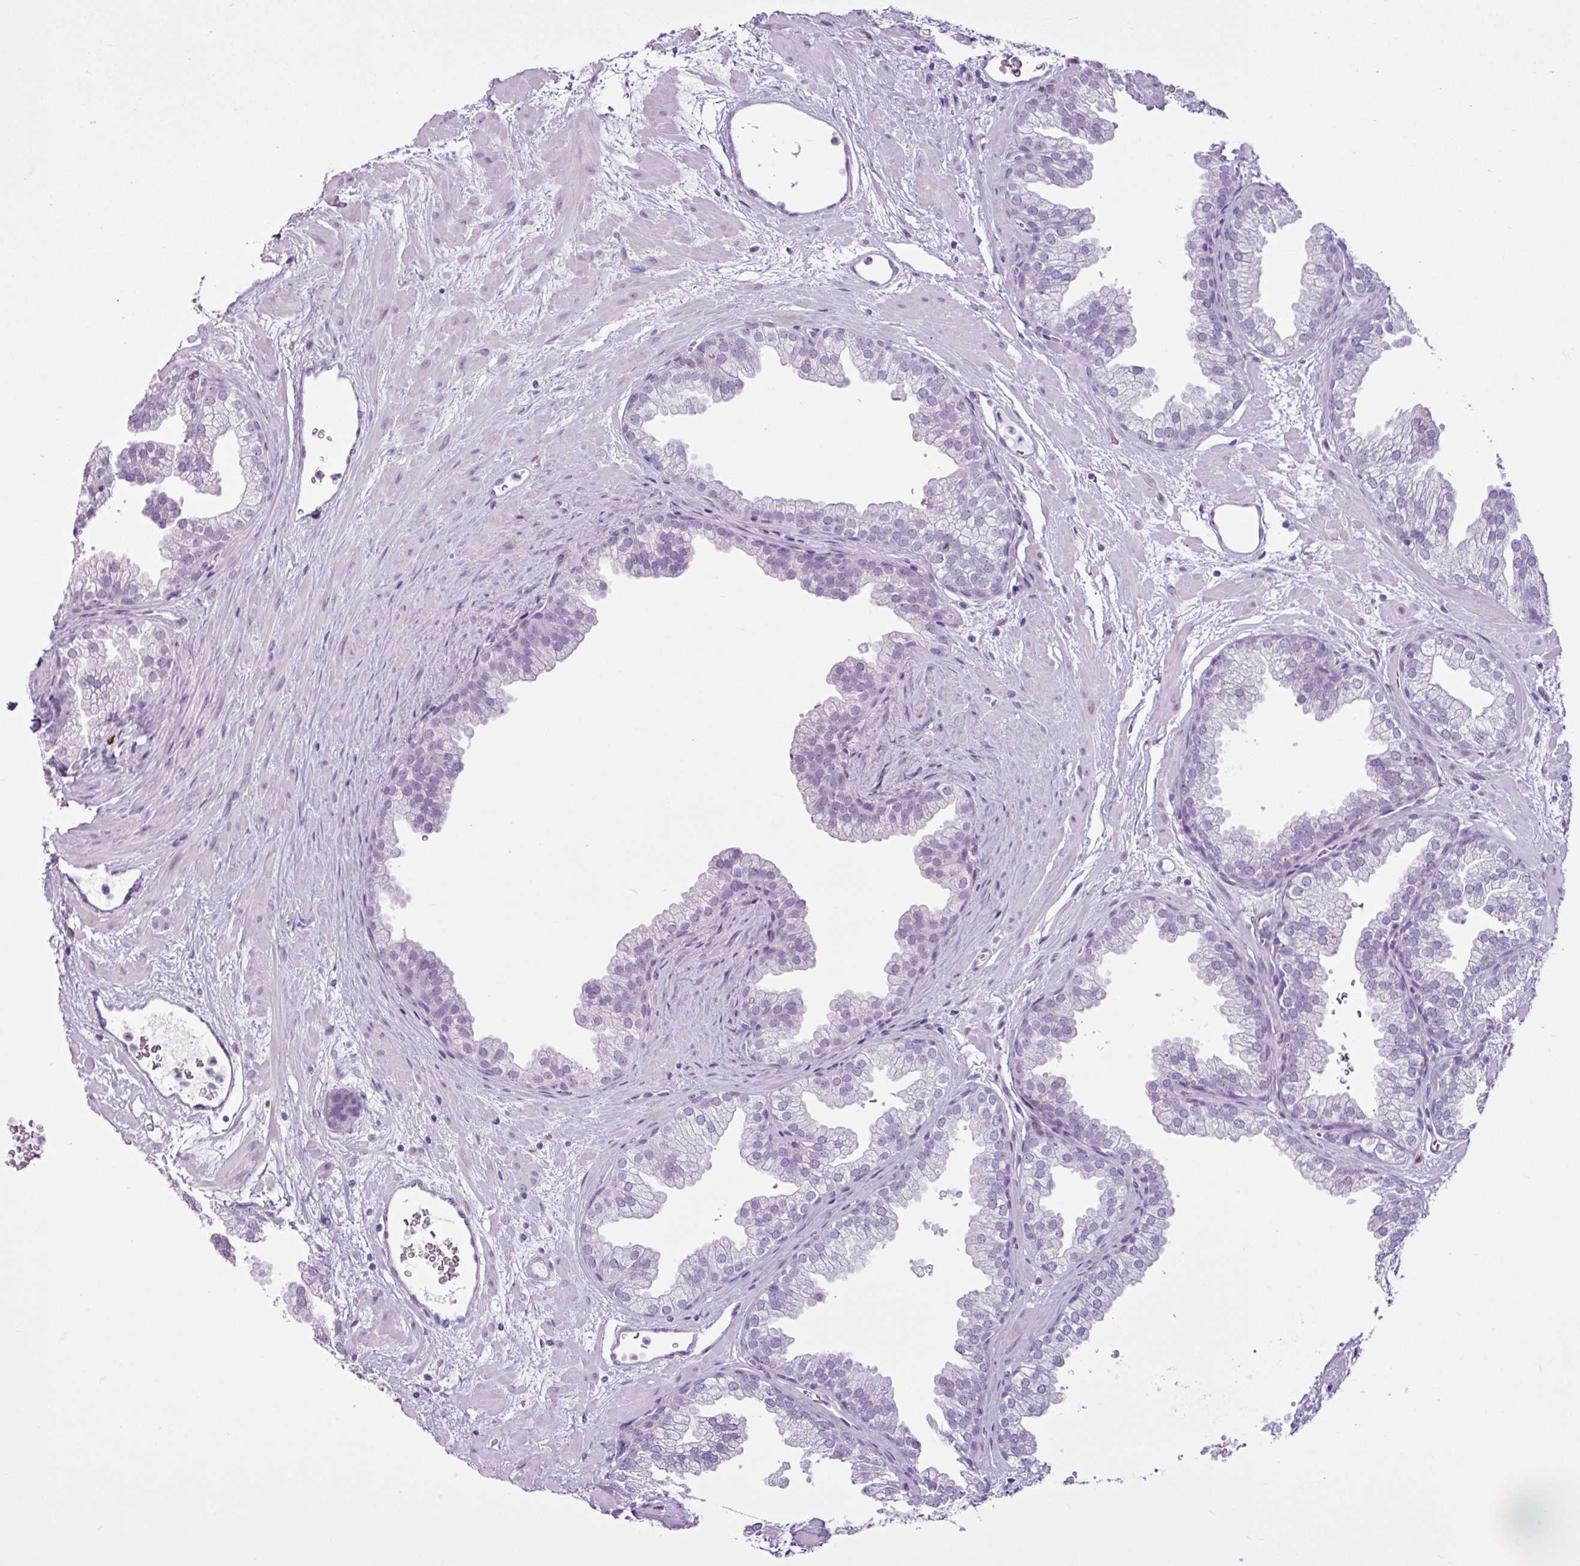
{"staining": {"intensity": "negative", "quantity": "none", "location": "none"}, "tissue": "prostate", "cell_type": "Glandular cells", "image_type": "normal", "snomed": [{"axis": "morphology", "description": "Normal tissue, NOS"}, {"axis": "topography", "description": "Prostate"}], "caption": "IHC histopathology image of normal prostate: human prostate stained with DAB demonstrates no significant protein positivity in glandular cells. The staining was performed using DAB to visualize the protein expression in brown, while the nuclei were stained in blue with hematoxylin (Magnification: 20x).", "gene": "PGR", "patient": {"sex": "male", "age": 37}}